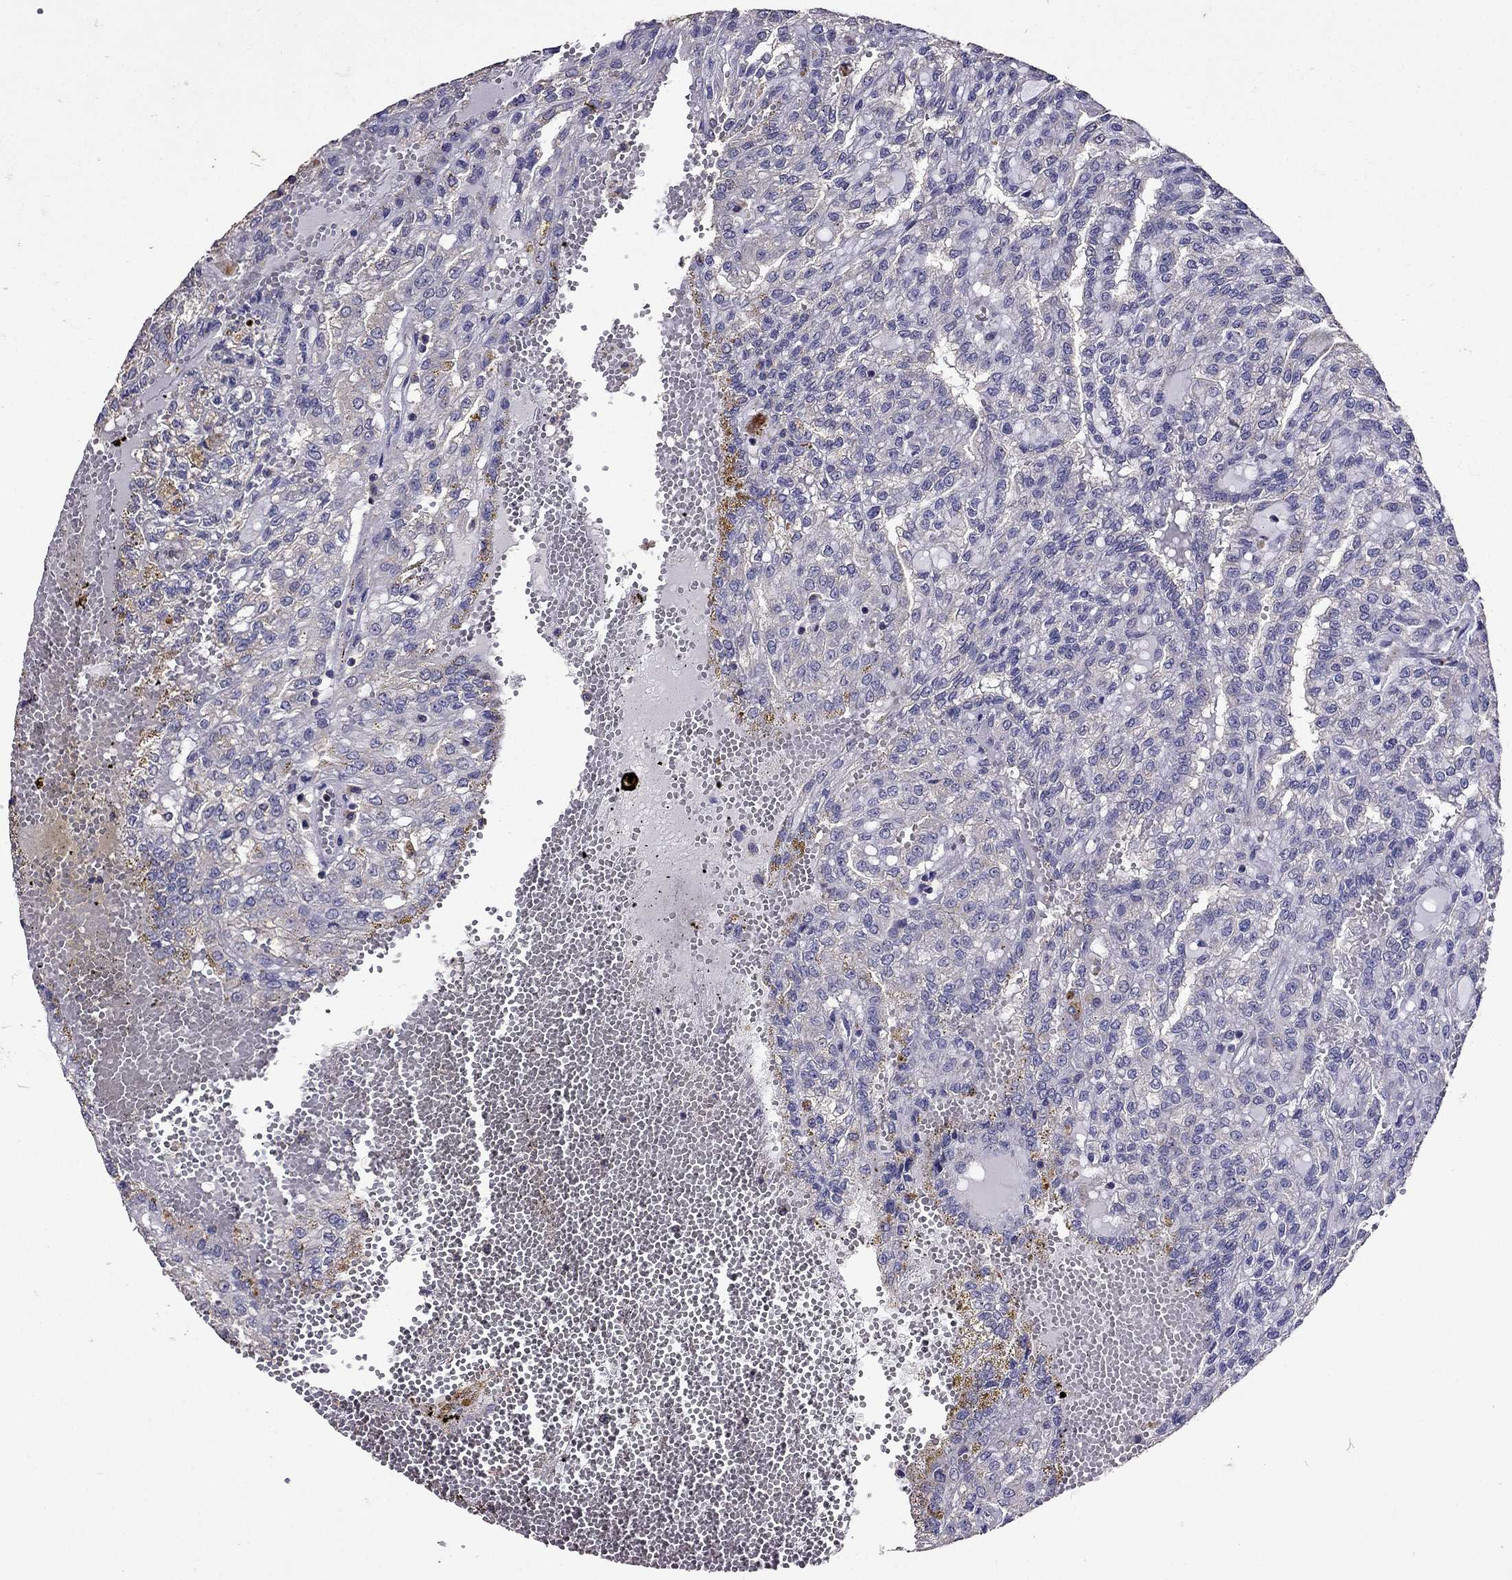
{"staining": {"intensity": "negative", "quantity": "none", "location": "none"}, "tissue": "renal cancer", "cell_type": "Tumor cells", "image_type": "cancer", "snomed": [{"axis": "morphology", "description": "Adenocarcinoma, NOS"}, {"axis": "topography", "description": "Kidney"}], "caption": "DAB (3,3'-diaminobenzidine) immunohistochemical staining of adenocarcinoma (renal) displays no significant expression in tumor cells.", "gene": "NKX3-1", "patient": {"sex": "male", "age": 63}}